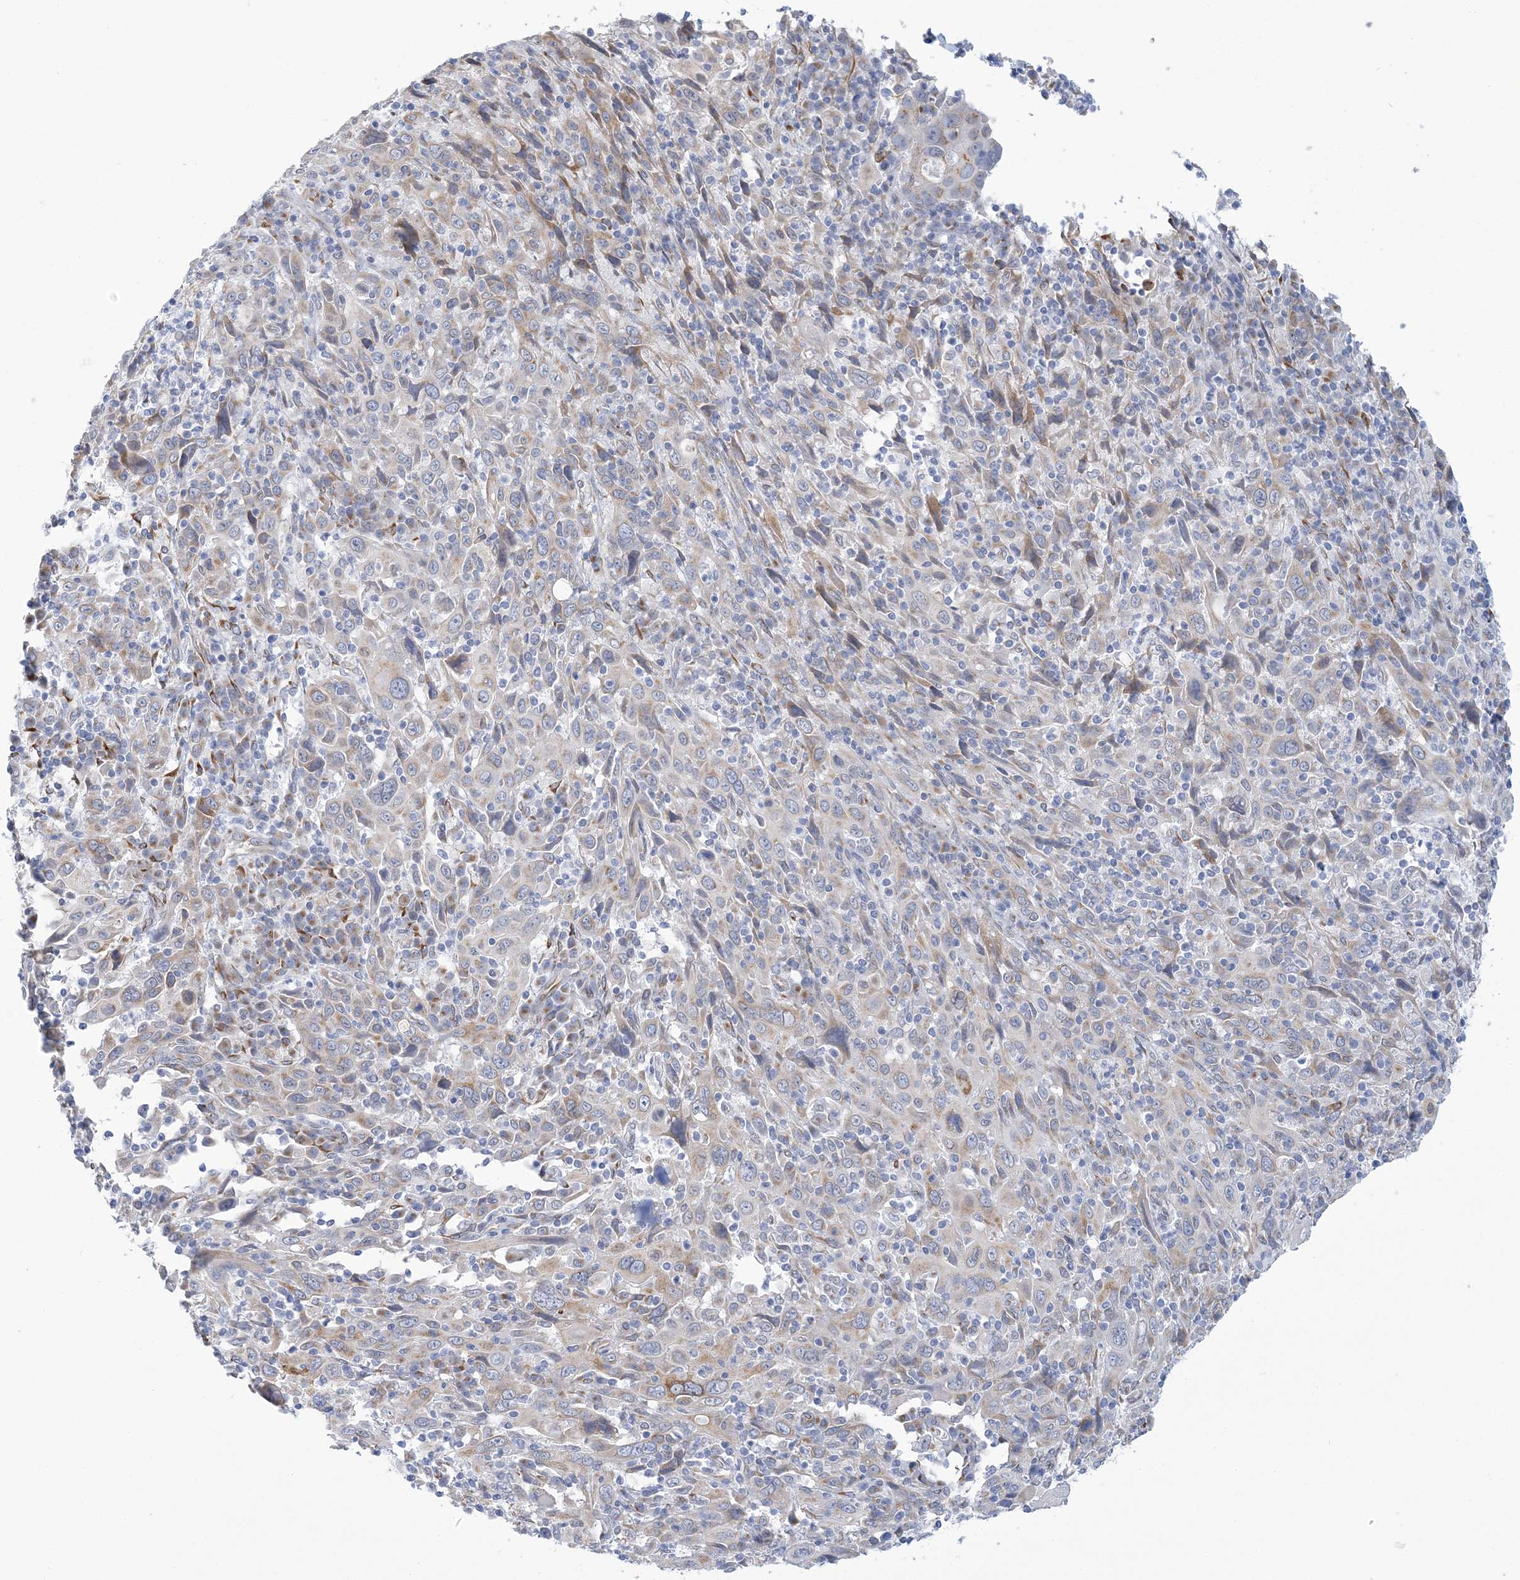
{"staining": {"intensity": "weak", "quantity": "25%-75%", "location": "cytoplasmic/membranous"}, "tissue": "cervical cancer", "cell_type": "Tumor cells", "image_type": "cancer", "snomed": [{"axis": "morphology", "description": "Squamous cell carcinoma, NOS"}, {"axis": "topography", "description": "Cervix"}], "caption": "Cervical cancer (squamous cell carcinoma) tissue shows weak cytoplasmic/membranous expression in about 25%-75% of tumor cells, visualized by immunohistochemistry.", "gene": "PLEKHG4B", "patient": {"sex": "female", "age": 46}}